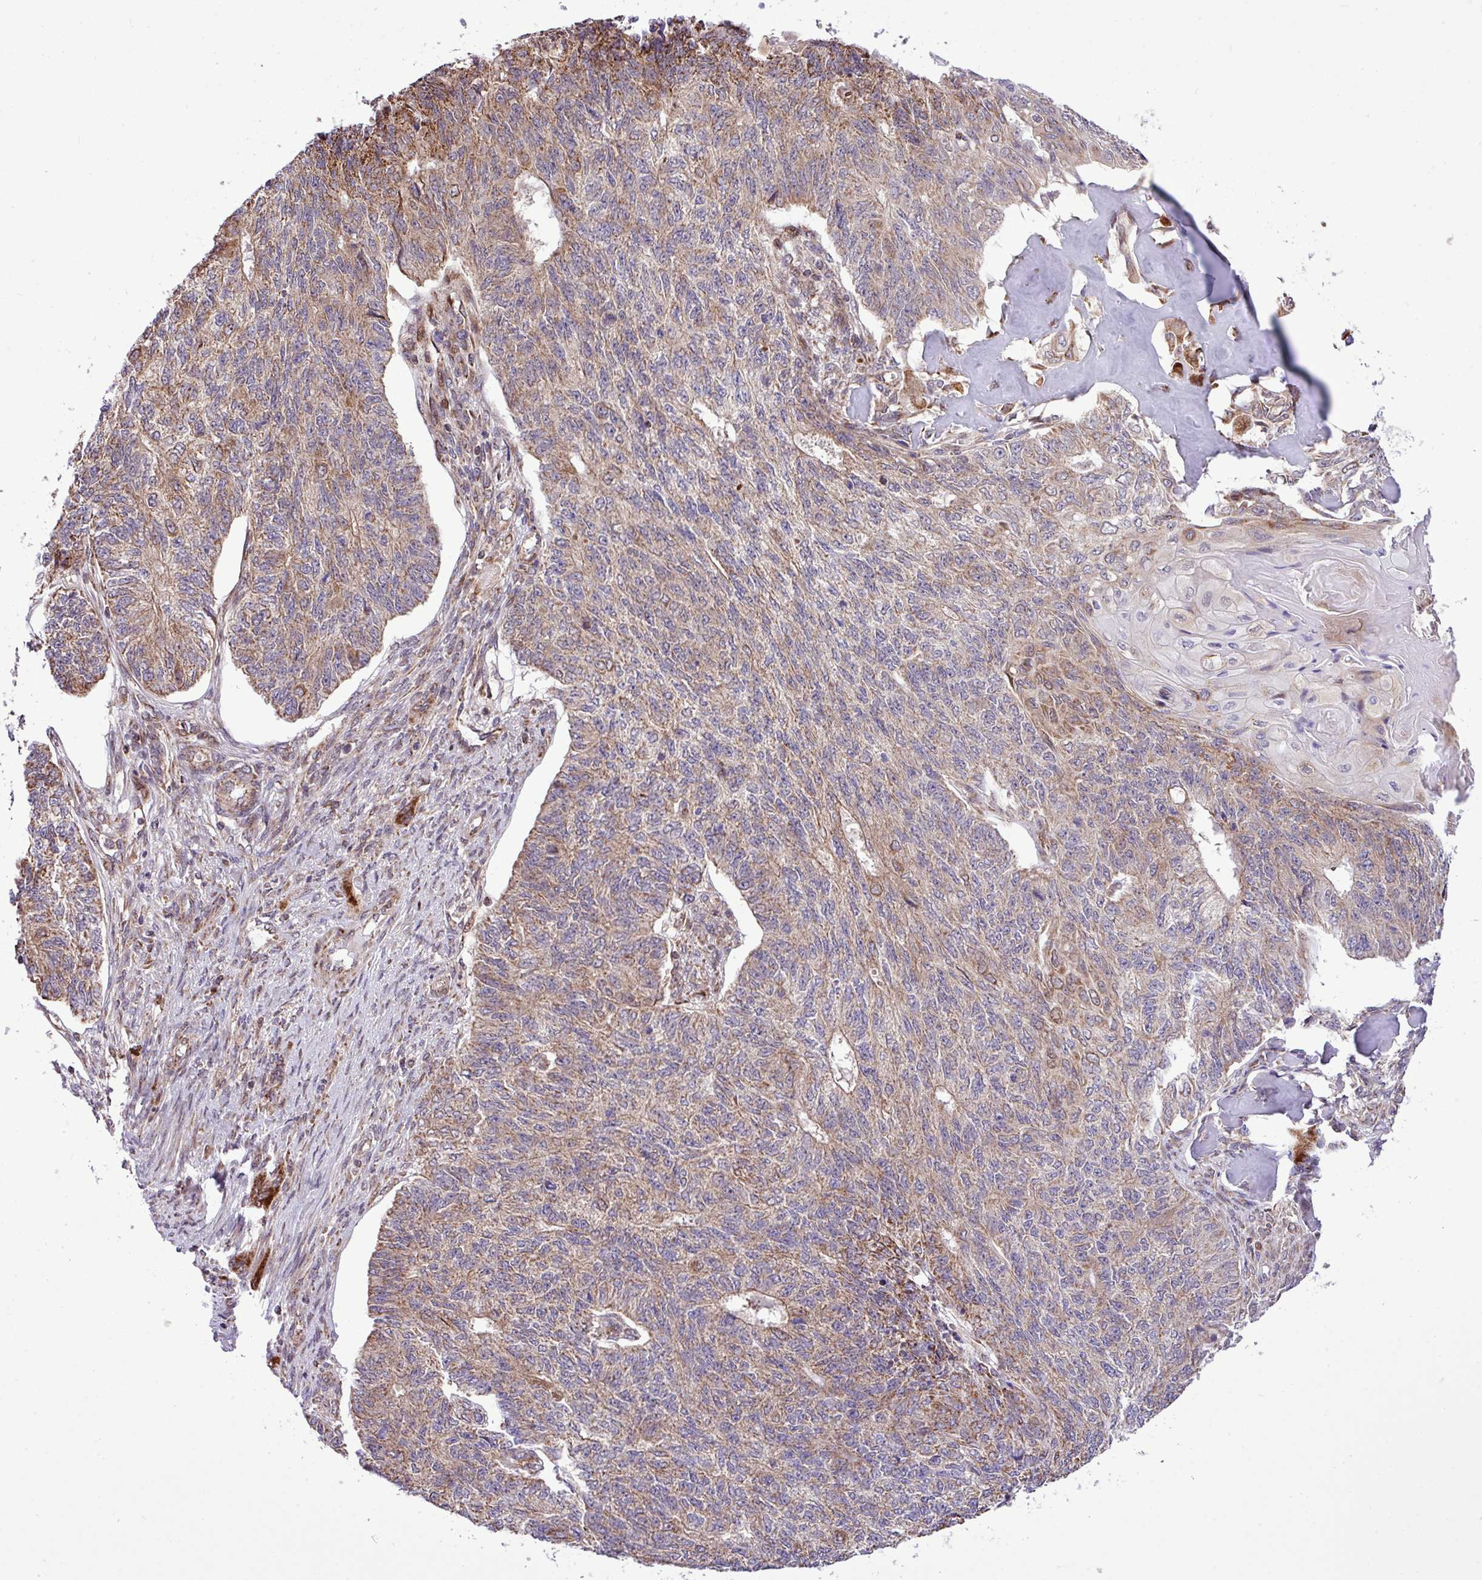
{"staining": {"intensity": "moderate", "quantity": "<25%", "location": "cytoplasmic/membranous"}, "tissue": "endometrial cancer", "cell_type": "Tumor cells", "image_type": "cancer", "snomed": [{"axis": "morphology", "description": "Adenocarcinoma, NOS"}, {"axis": "topography", "description": "Endometrium"}], "caption": "High-magnification brightfield microscopy of endometrial cancer (adenocarcinoma) stained with DAB (brown) and counterstained with hematoxylin (blue). tumor cells exhibit moderate cytoplasmic/membranous expression is appreciated in approximately<25% of cells. The staining is performed using DAB (3,3'-diaminobenzidine) brown chromogen to label protein expression. The nuclei are counter-stained blue using hematoxylin.", "gene": "B3GNT9", "patient": {"sex": "female", "age": 32}}